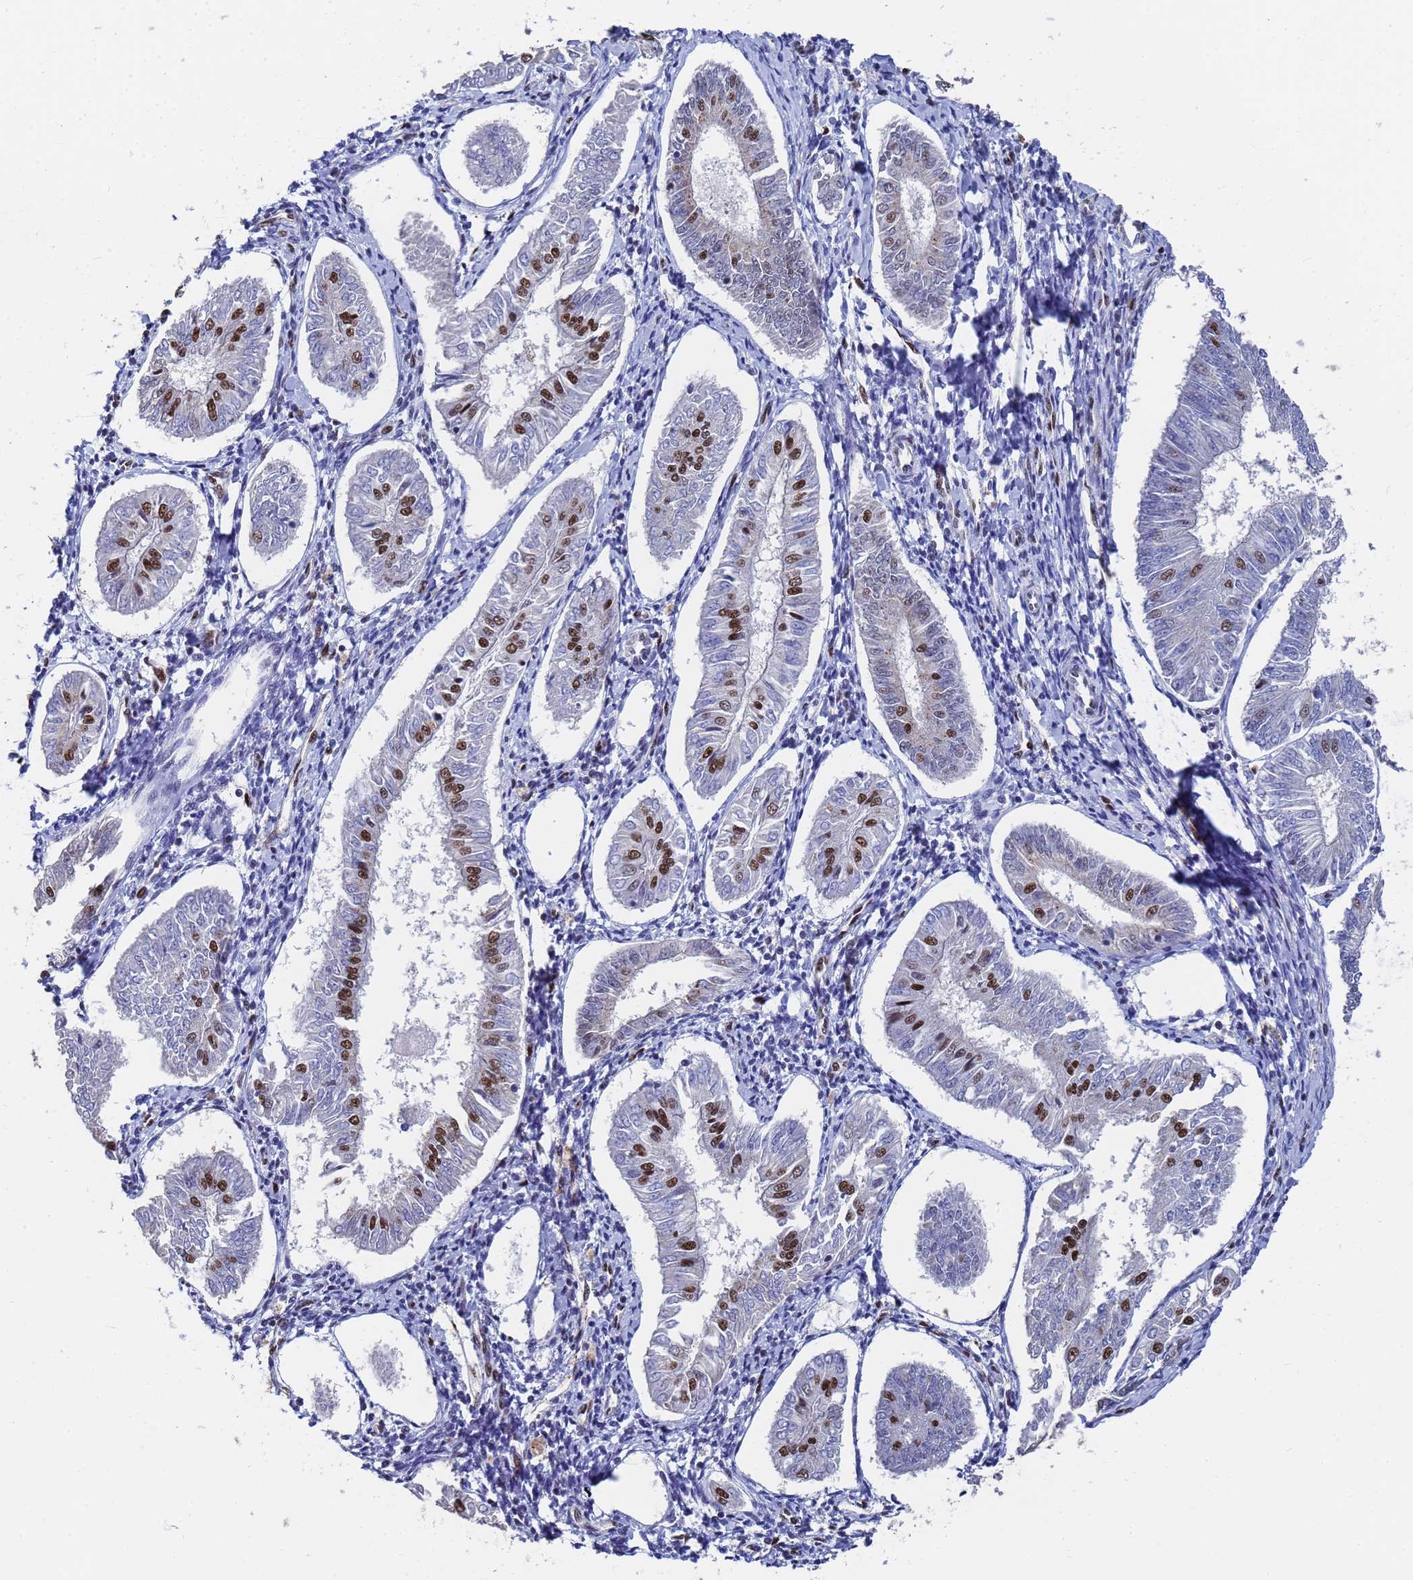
{"staining": {"intensity": "strong", "quantity": "<25%", "location": "nuclear"}, "tissue": "endometrial cancer", "cell_type": "Tumor cells", "image_type": "cancer", "snomed": [{"axis": "morphology", "description": "Adenocarcinoma, NOS"}, {"axis": "topography", "description": "Endometrium"}], "caption": "Adenocarcinoma (endometrial) stained with a protein marker demonstrates strong staining in tumor cells.", "gene": "SF3B2", "patient": {"sex": "female", "age": 58}}